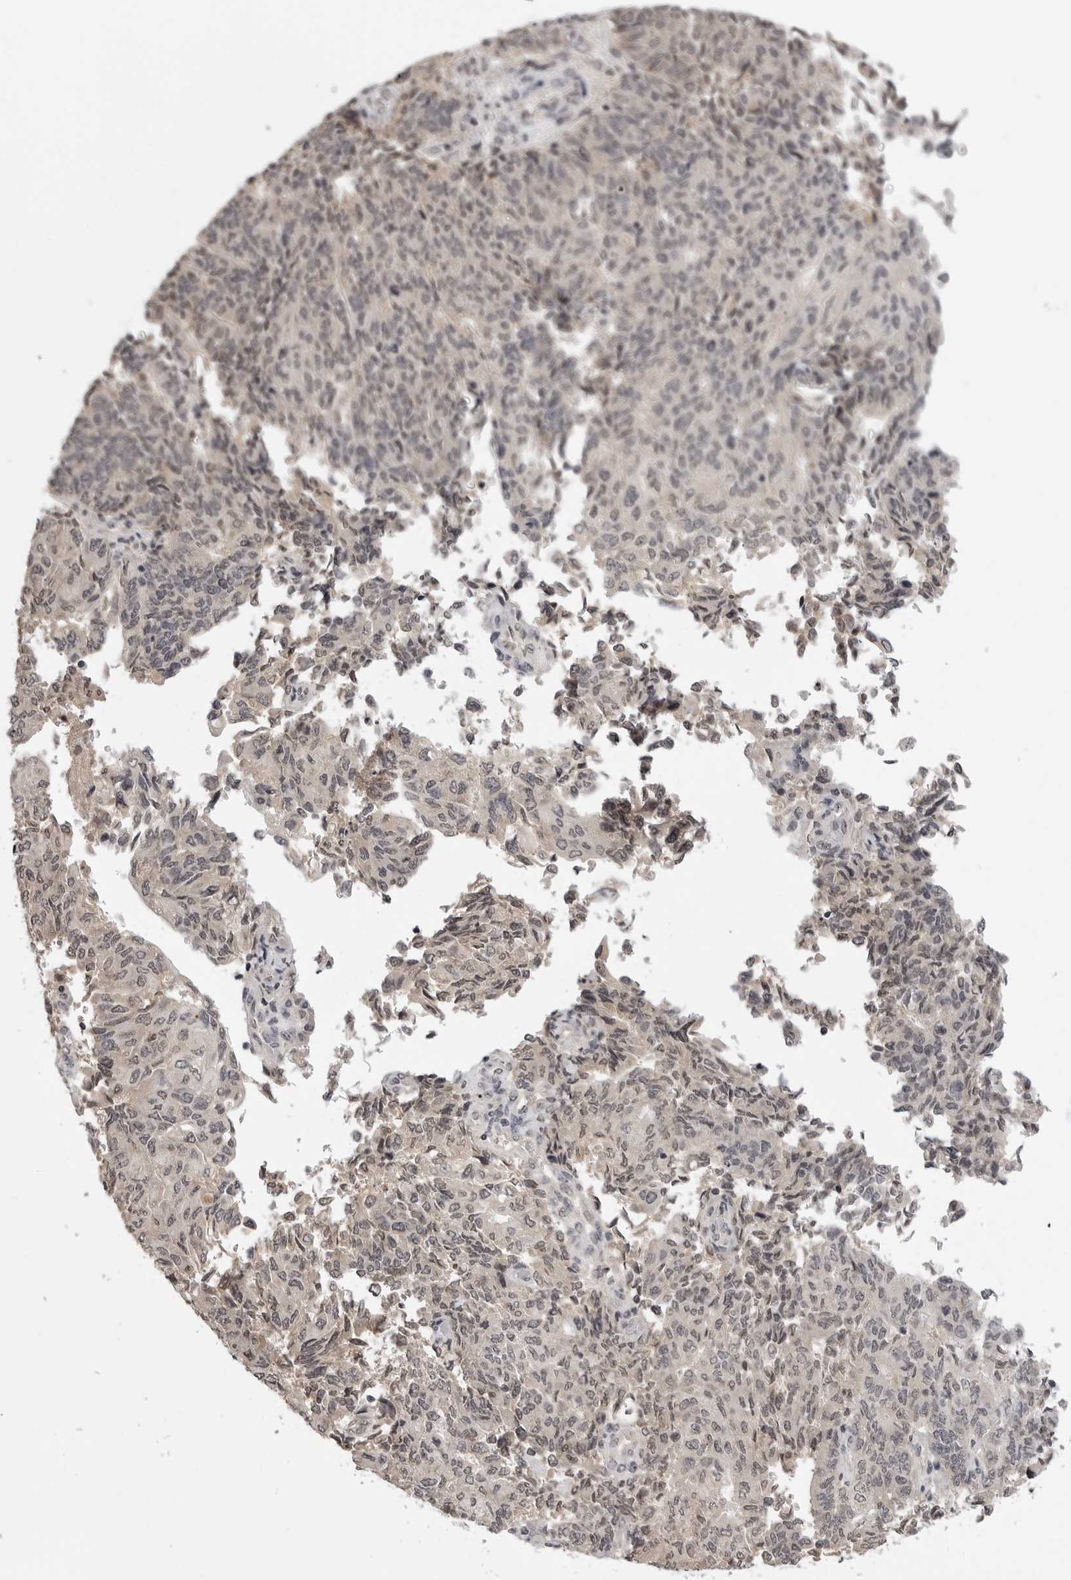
{"staining": {"intensity": "weak", "quantity": "25%-75%", "location": "cytoplasmic/membranous,nuclear"}, "tissue": "endometrial cancer", "cell_type": "Tumor cells", "image_type": "cancer", "snomed": [{"axis": "morphology", "description": "Adenocarcinoma, NOS"}, {"axis": "topography", "description": "Endometrium"}], "caption": "An immunohistochemistry (IHC) image of neoplastic tissue is shown. Protein staining in brown highlights weak cytoplasmic/membranous and nuclear positivity in endometrial cancer within tumor cells.", "gene": "CDK20", "patient": {"sex": "female", "age": 80}}